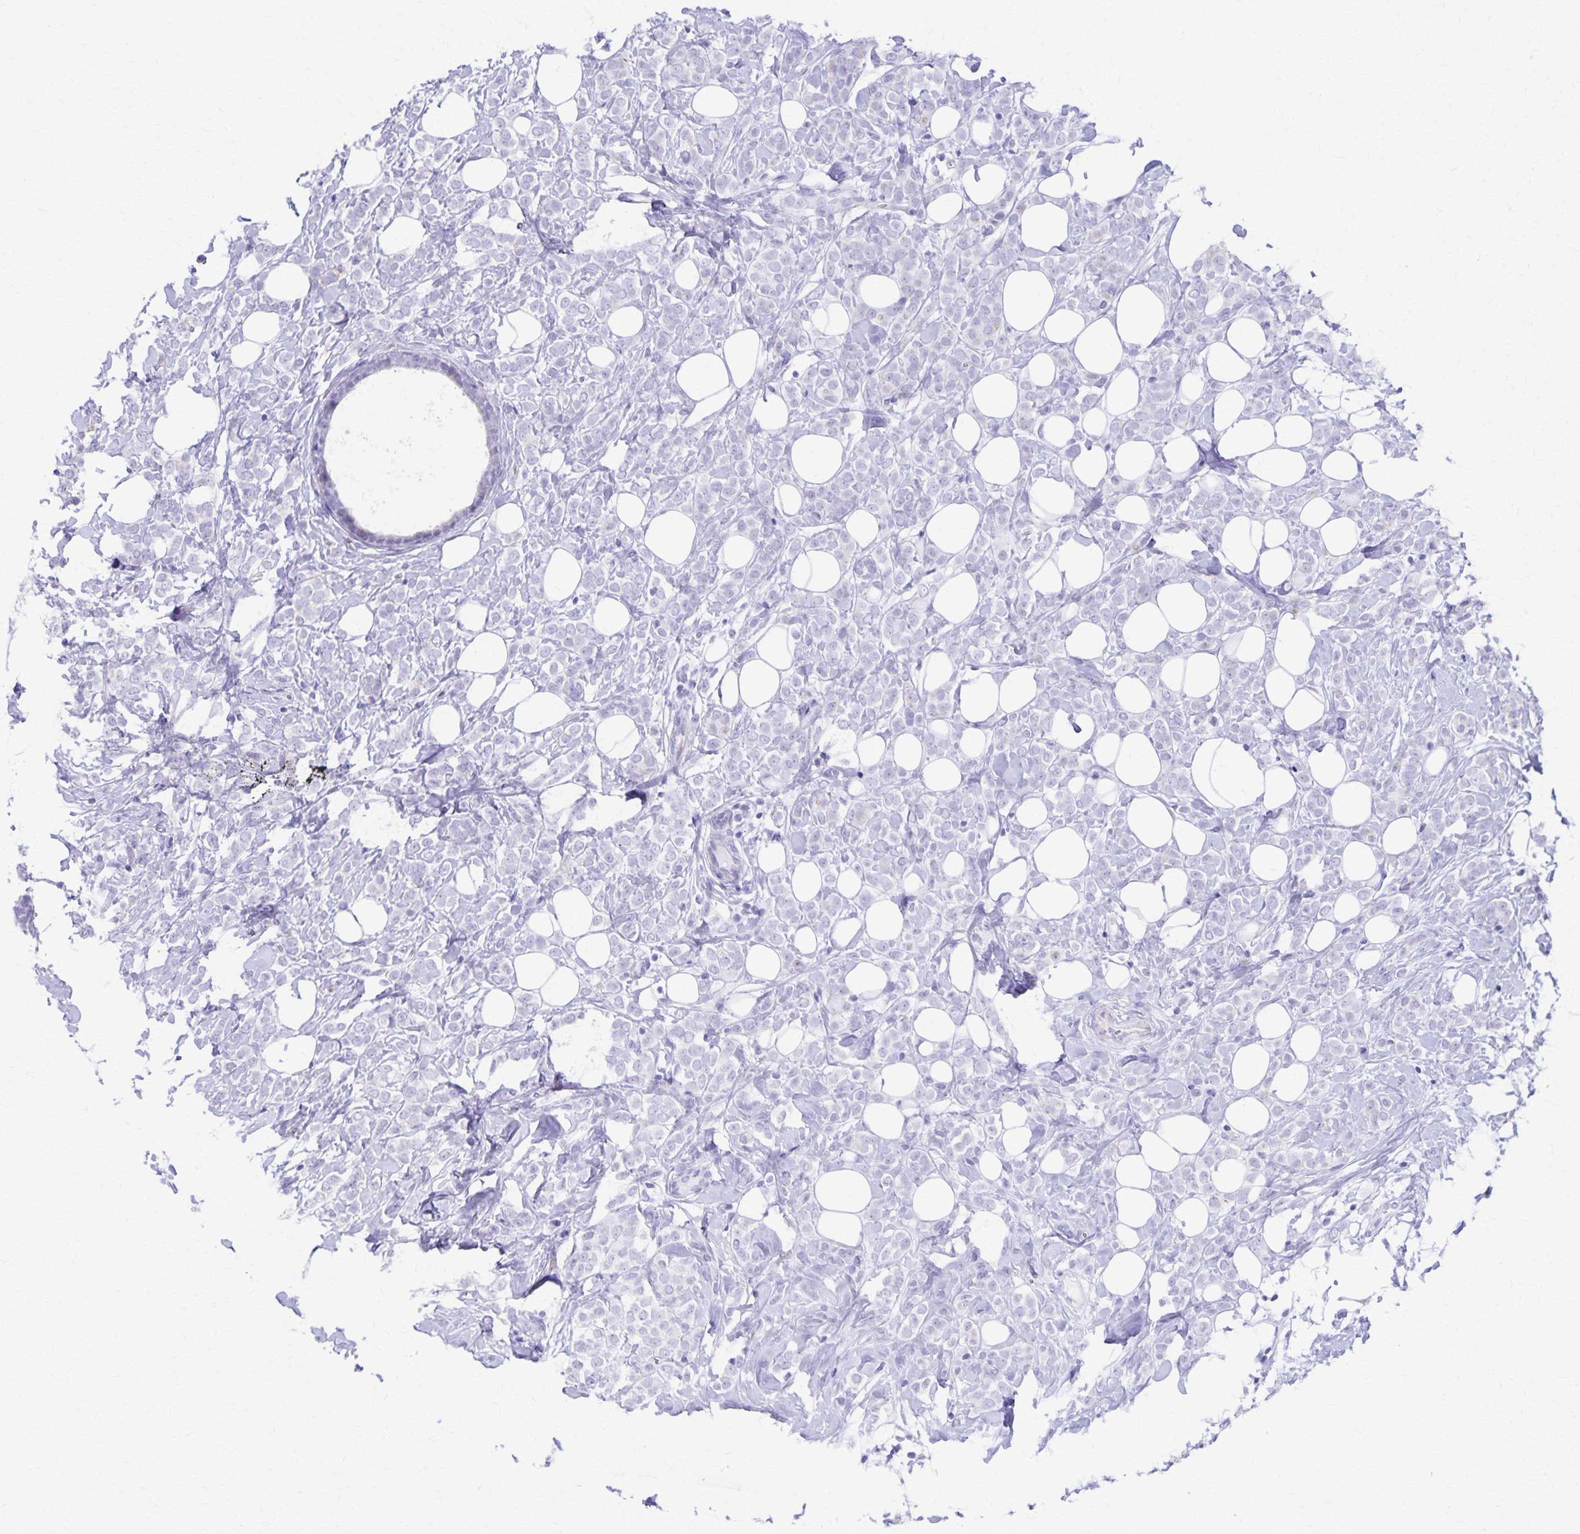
{"staining": {"intensity": "negative", "quantity": "none", "location": "none"}, "tissue": "breast cancer", "cell_type": "Tumor cells", "image_type": "cancer", "snomed": [{"axis": "morphology", "description": "Lobular carcinoma"}, {"axis": "topography", "description": "Breast"}], "caption": "This is an immunohistochemistry photomicrograph of lobular carcinoma (breast). There is no staining in tumor cells.", "gene": "DEFA5", "patient": {"sex": "female", "age": 49}}